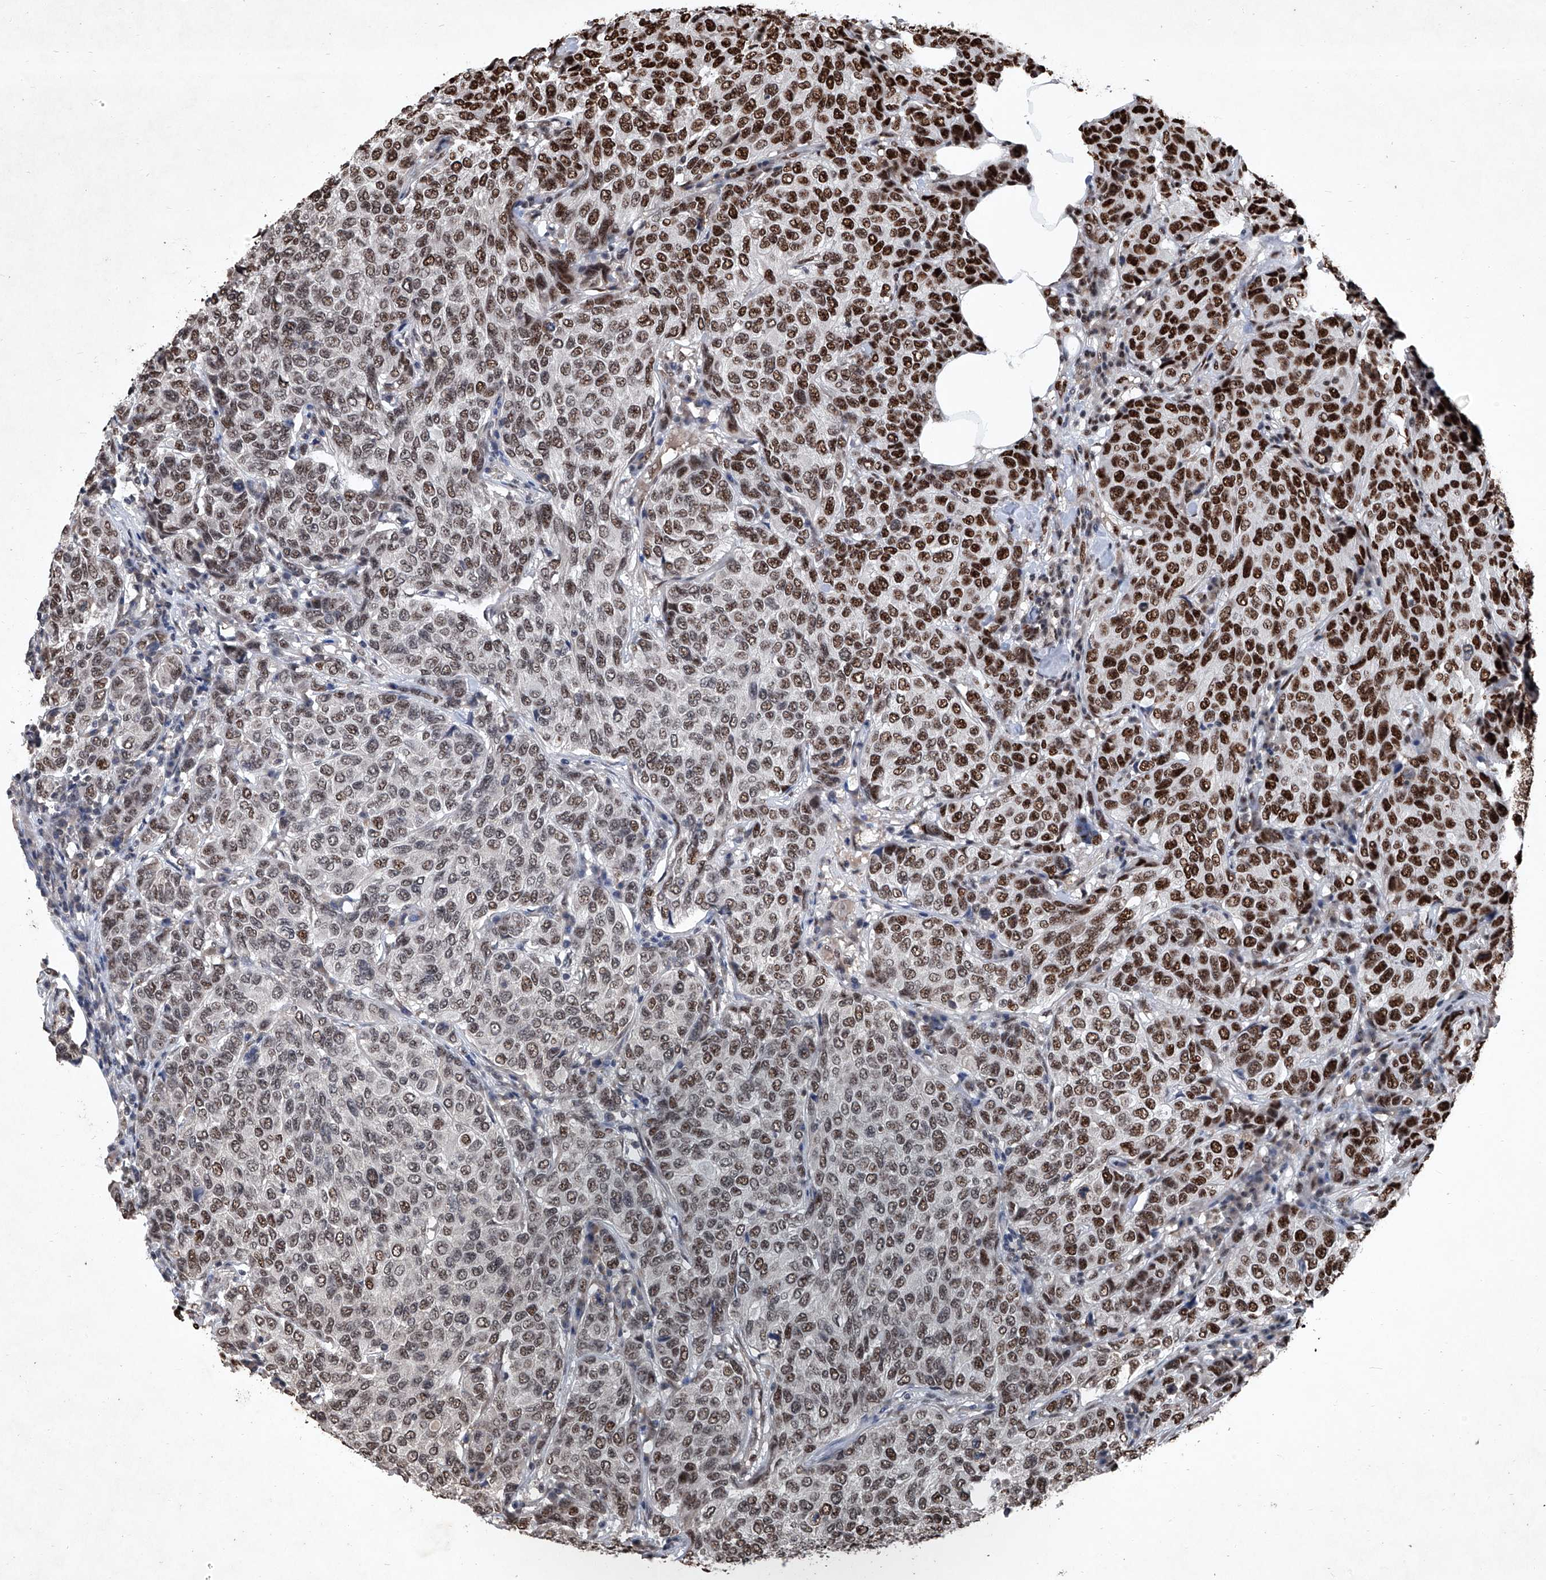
{"staining": {"intensity": "strong", "quantity": ">75%", "location": "nuclear"}, "tissue": "breast cancer", "cell_type": "Tumor cells", "image_type": "cancer", "snomed": [{"axis": "morphology", "description": "Duct carcinoma"}, {"axis": "topography", "description": "Breast"}], "caption": "Breast intraductal carcinoma was stained to show a protein in brown. There is high levels of strong nuclear staining in approximately >75% of tumor cells.", "gene": "DDX39B", "patient": {"sex": "female", "age": 55}}